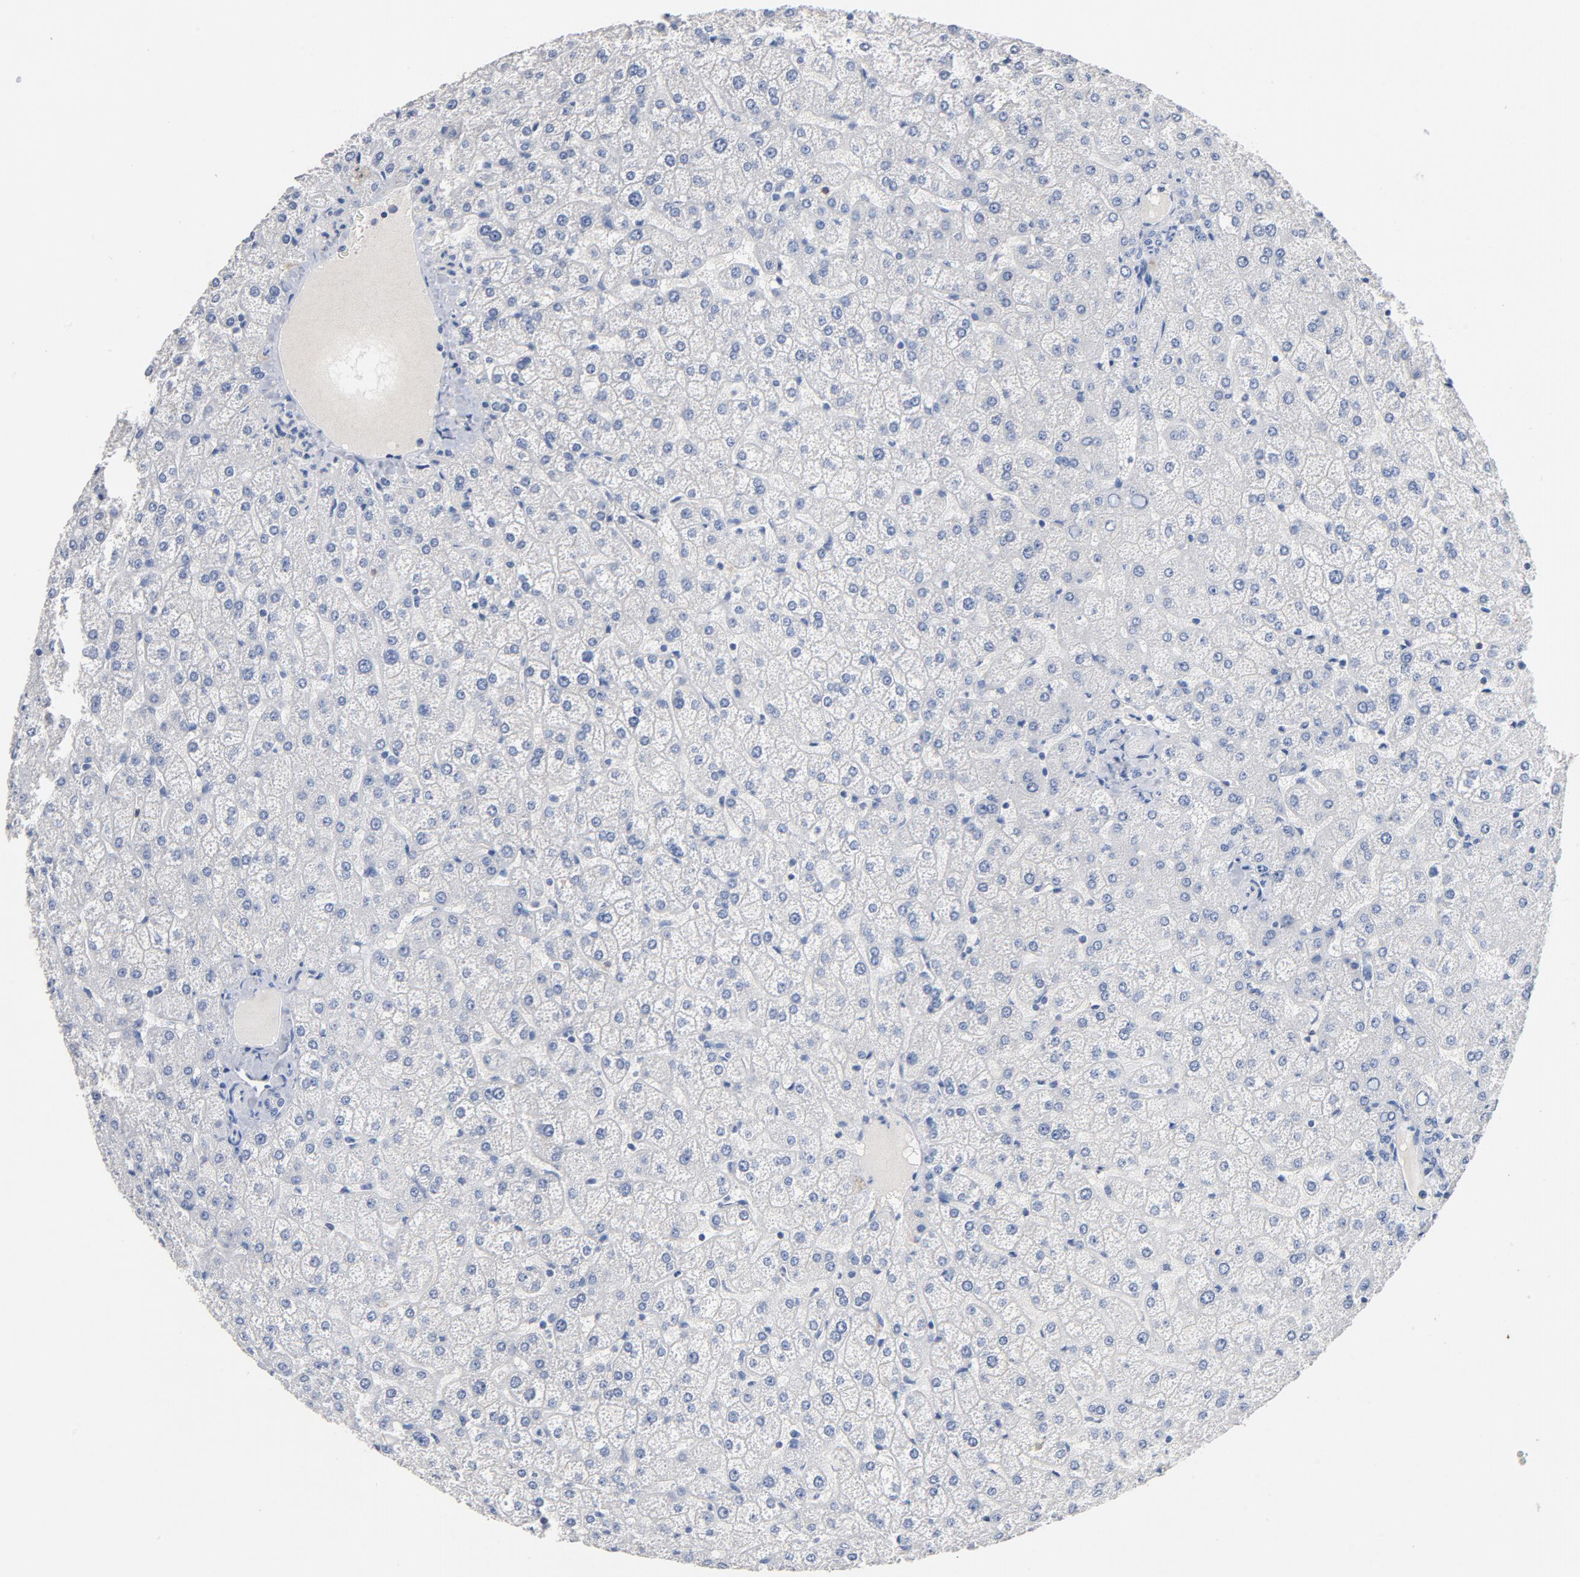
{"staining": {"intensity": "negative", "quantity": "none", "location": "none"}, "tissue": "liver", "cell_type": "Cholangiocytes", "image_type": "normal", "snomed": [{"axis": "morphology", "description": "Normal tissue, NOS"}, {"axis": "topography", "description": "Liver"}], "caption": "There is no significant staining in cholangiocytes of liver. (DAB IHC, high magnification).", "gene": "ZCCHC13", "patient": {"sex": "female", "age": 32}}